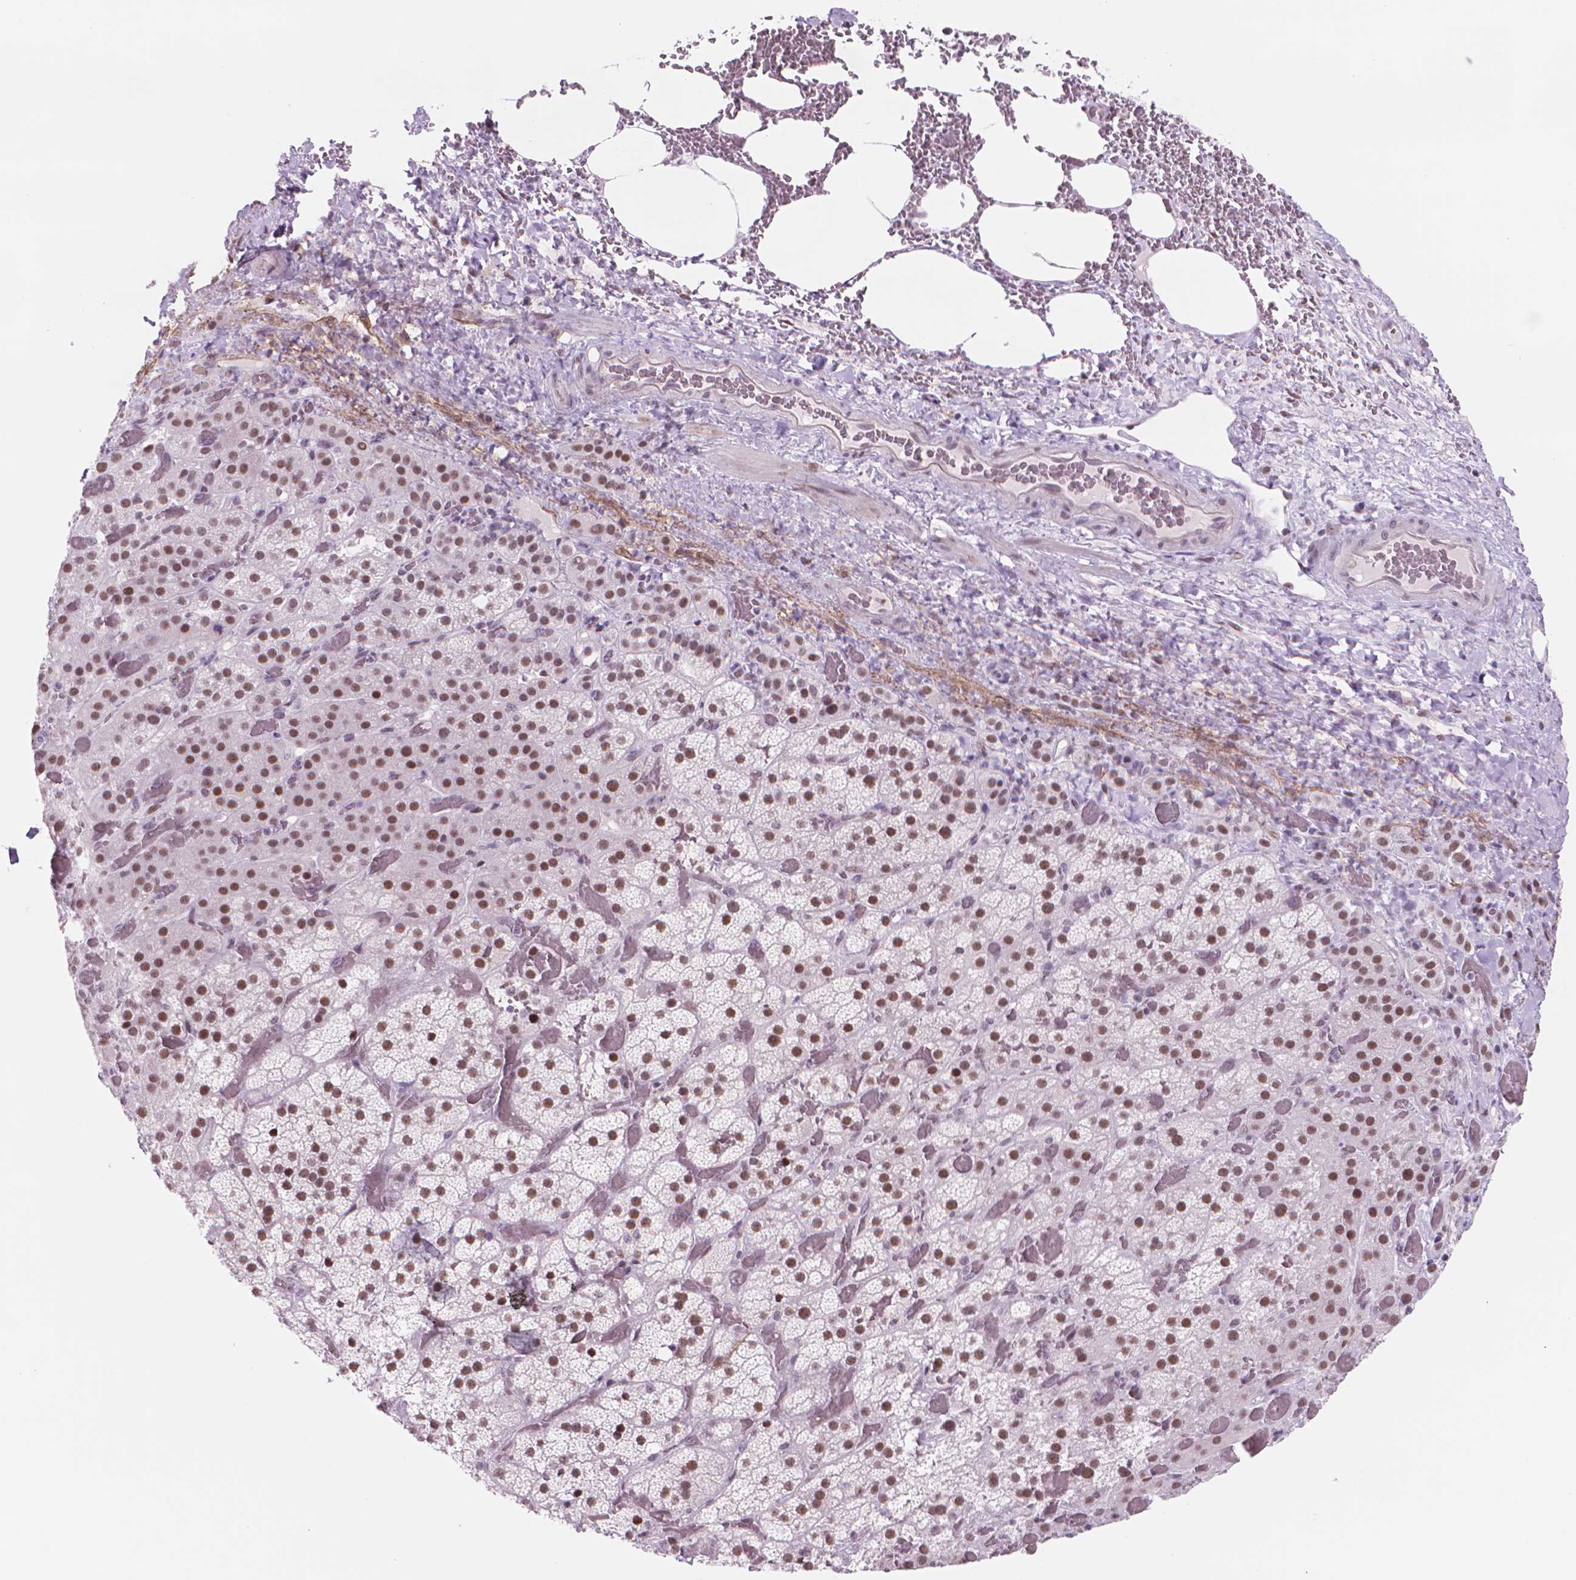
{"staining": {"intensity": "moderate", "quantity": ">75%", "location": "nuclear"}, "tissue": "adrenal gland", "cell_type": "Glandular cells", "image_type": "normal", "snomed": [{"axis": "morphology", "description": "Normal tissue, NOS"}, {"axis": "topography", "description": "Adrenal gland"}], "caption": "Adrenal gland stained with DAB (3,3'-diaminobenzidine) IHC shows medium levels of moderate nuclear staining in approximately >75% of glandular cells.", "gene": "POLR3D", "patient": {"sex": "male", "age": 57}}